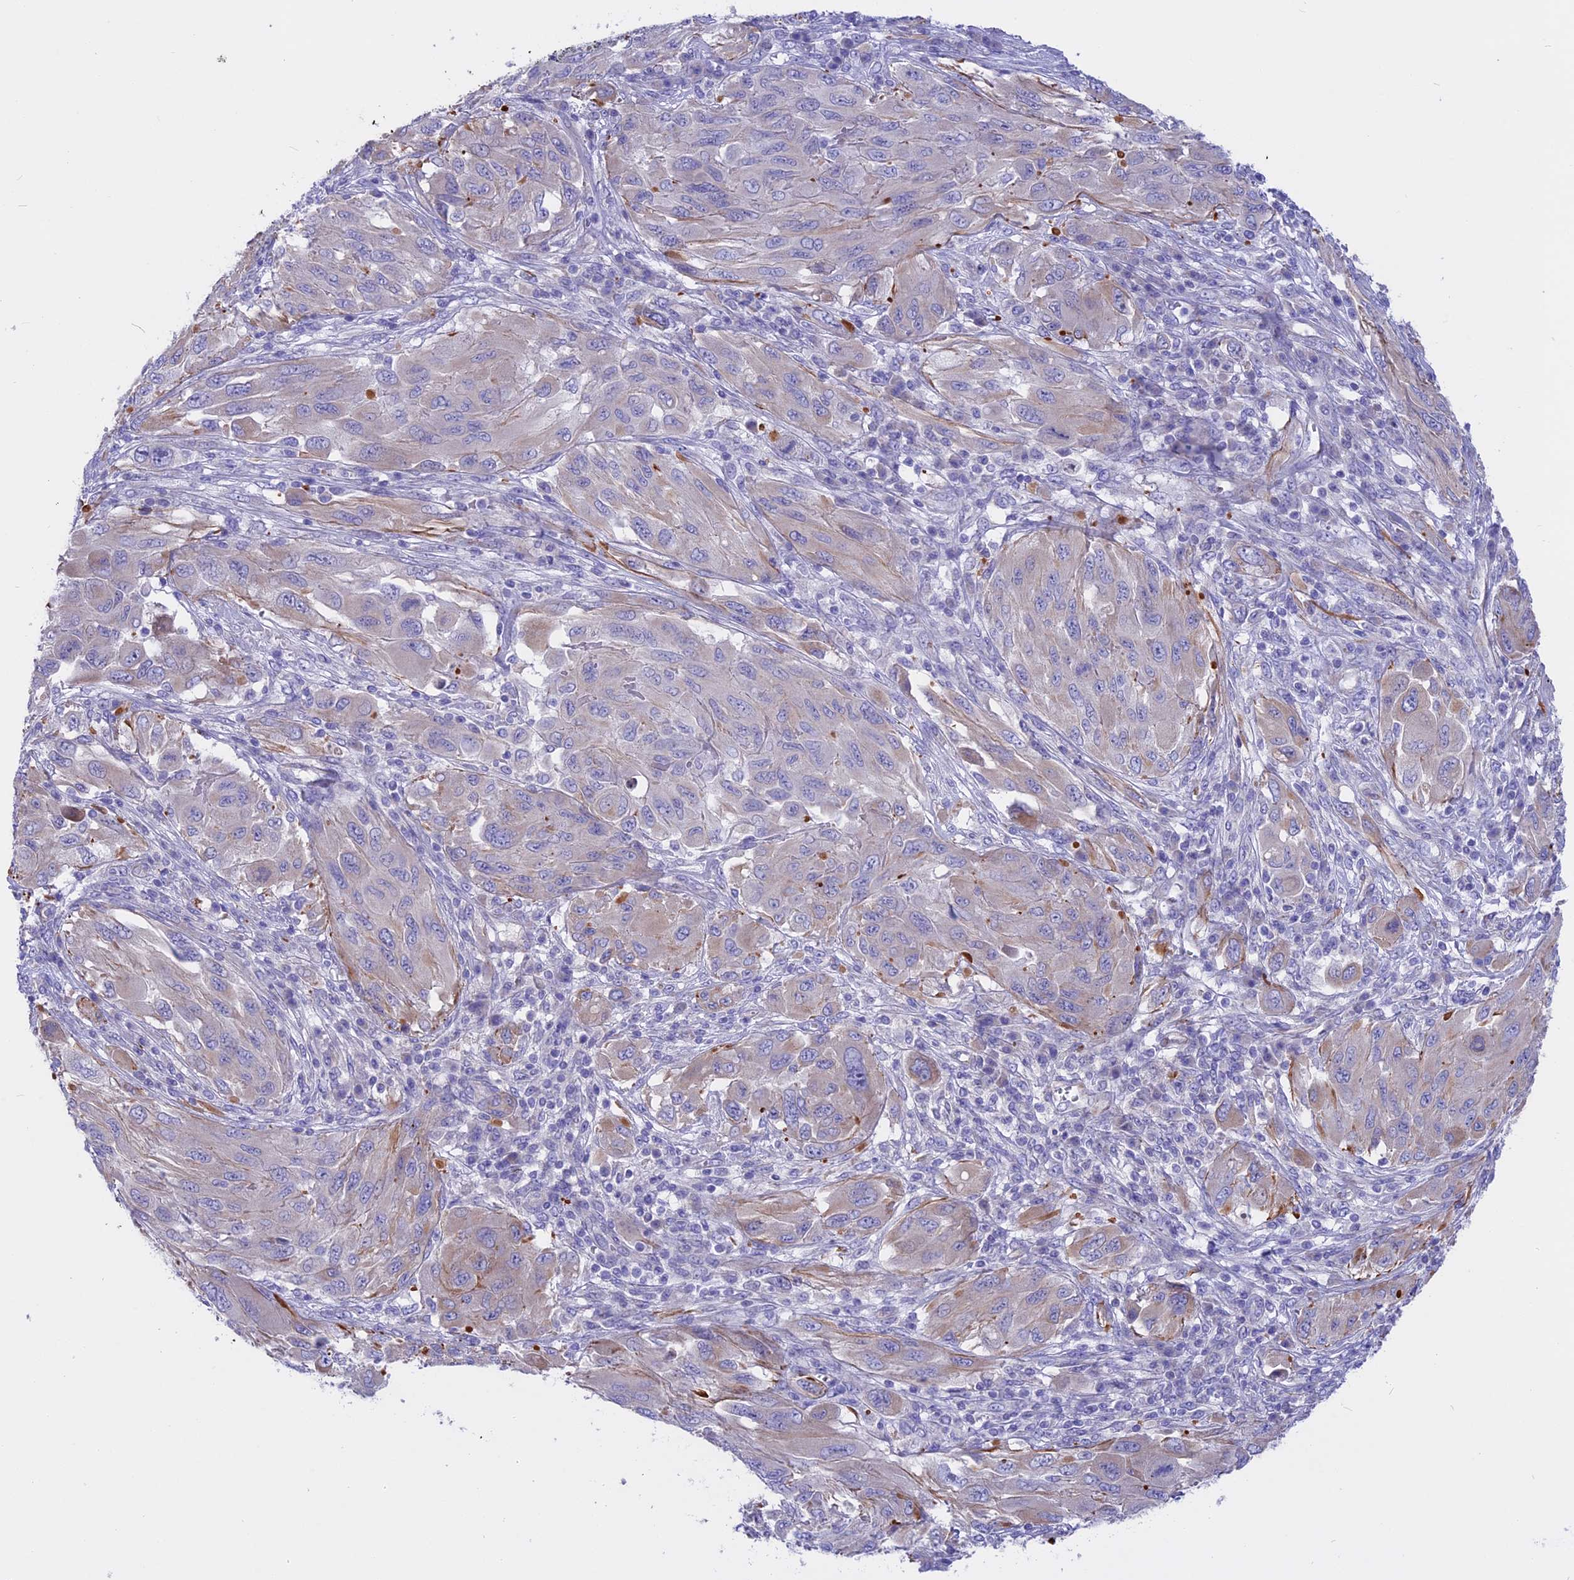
{"staining": {"intensity": "negative", "quantity": "none", "location": "none"}, "tissue": "melanoma", "cell_type": "Tumor cells", "image_type": "cancer", "snomed": [{"axis": "morphology", "description": "Malignant melanoma, NOS"}, {"axis": "topography", "description": "Skin"}], "caption": "A histopathology image of malignant melanoma stained for a protein exhibits no brown staining in tumor cells.", "gene": "TMEM138", "patient": {"sex": "female", "age": 91}}